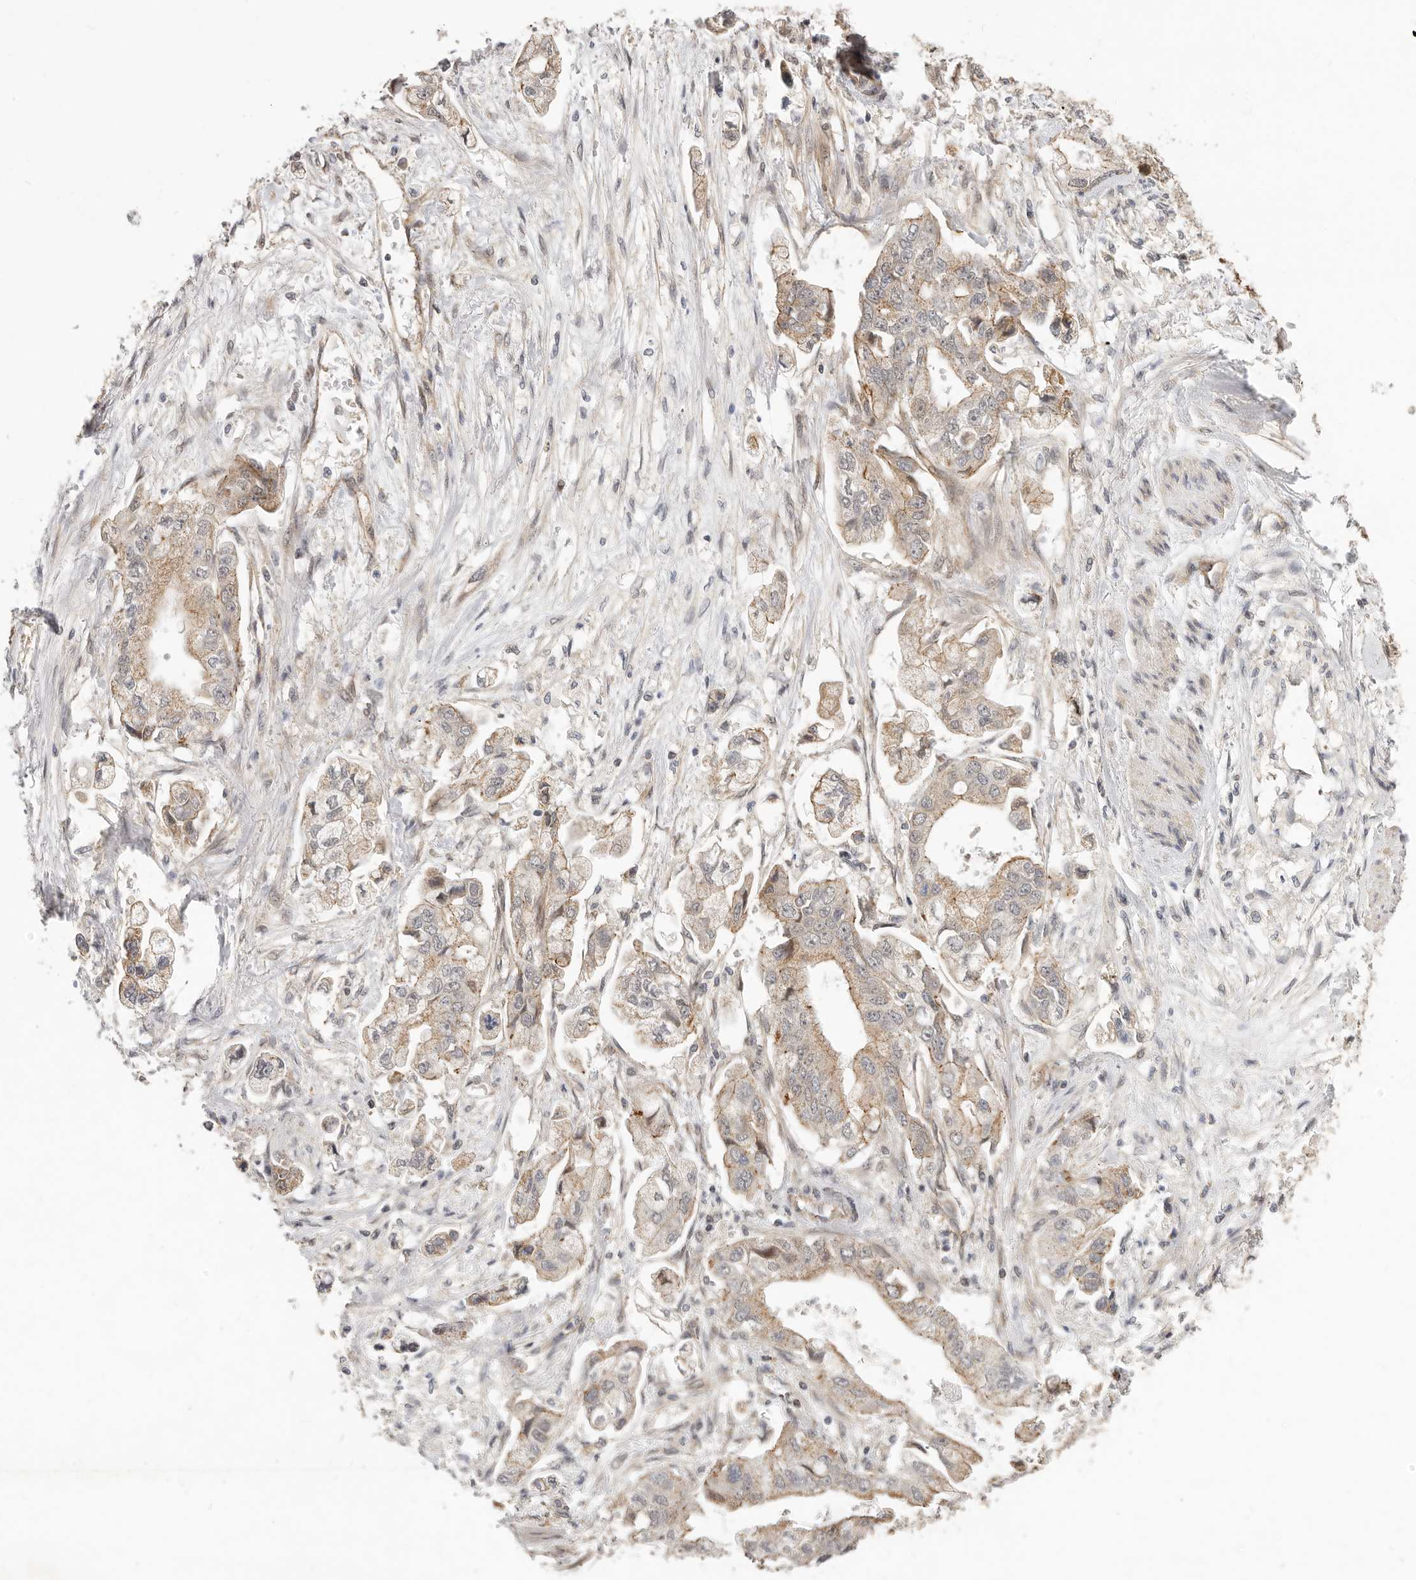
{"staining": {"intensity": "weak", "quantity": ">75%", "location": "cytoplasmic/membranous"}, "tissue": "stomach cancer", "cell_type": "Tumor cells", "image_type": "cancer", "snomed": [{"axis": "morphology", "description": "Adenocarcinoma, NOS"}, {"axis": "topography", "description": "Stomach"}], "caption": "An immunohistochemistry histopathology image of tumor tissue is shown. Protein staining in brown labels weak cytoplasmic/membranous positivity in stomach cancer within tumor cells. The staining was performed using DAB (3,3'-diaminobenzidine), with brown indicating positive protein expression. Nuclei are stained blue with hematoxylin.", "gene": "USP49", "patient": {"sex": "male", "age": 62}}